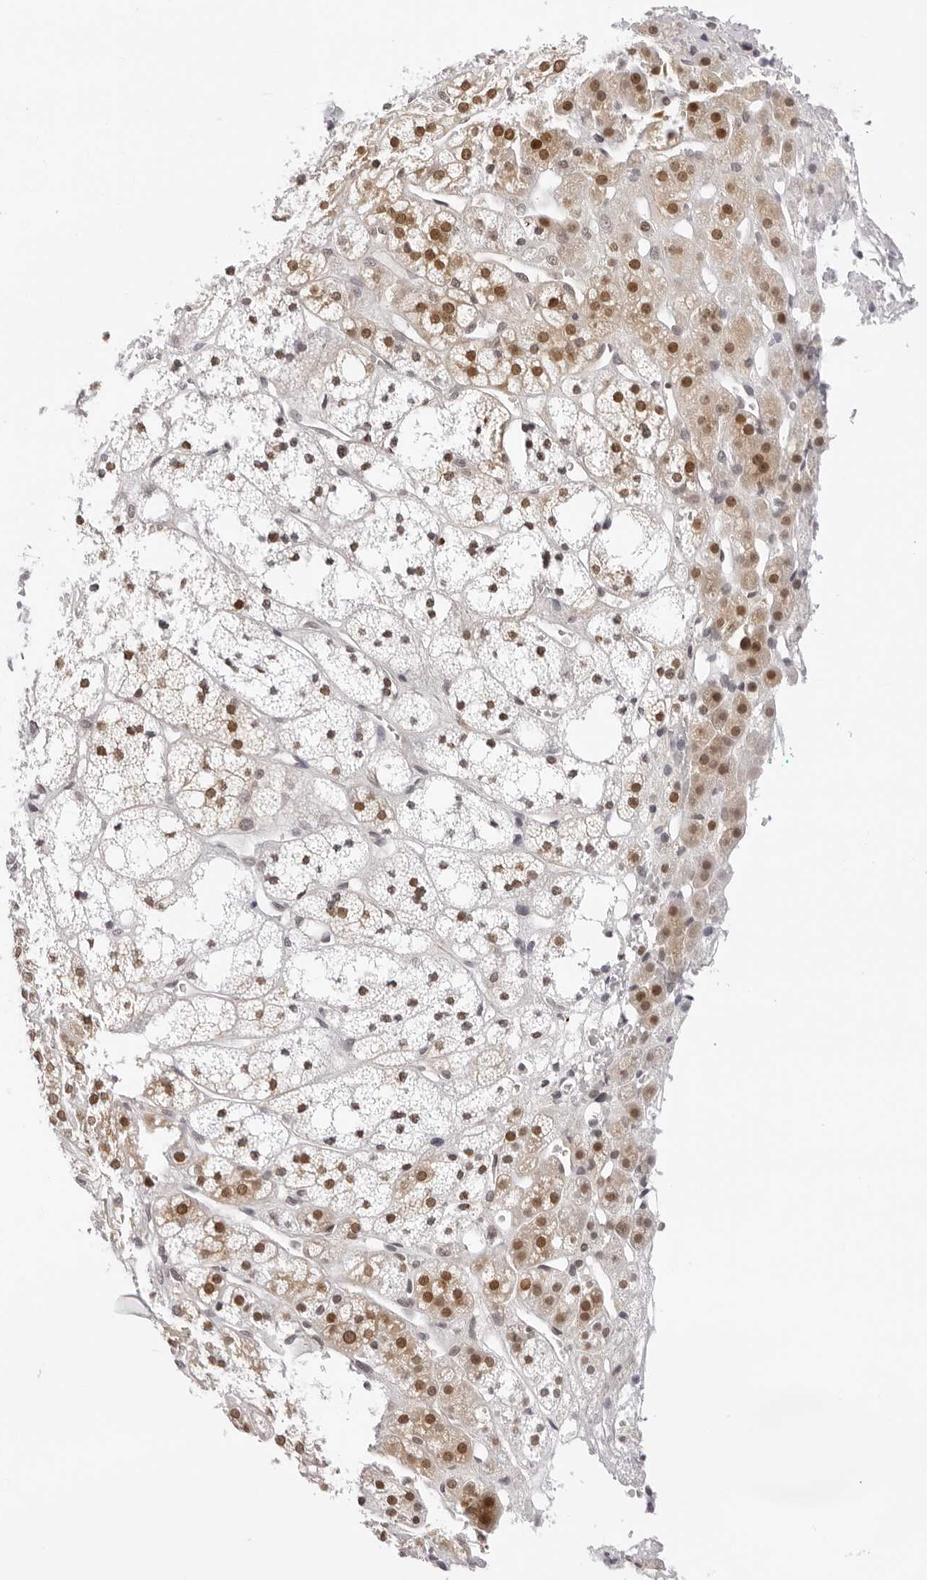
{"staining": {"intensity": "moderate", "quantity": ">75%", "location": "cytoplasmic/membranous,nuclear"}, "tissue": "adrenal gland", "cell_type": "Glandular cells", "image_type": "normal", "snomed": [{"axis": "morphology", "description": "Normal tissue, NOS"}, {"axis": "topography", "description": "Adrenal gland"}], "caption": "Immunohistochemistry micrograph of unremarkable adrenal gland: adrenal gland stained using IHC displays medium levels of moderate protein expression localized specifically in the cytoplasmic/membranous,nuclear of glandular cells, appearing as a cytoplasmic/membranous,nuclear brown color.", "gene": "WDR77", "patient": {"sex": "male", "age": 56}}